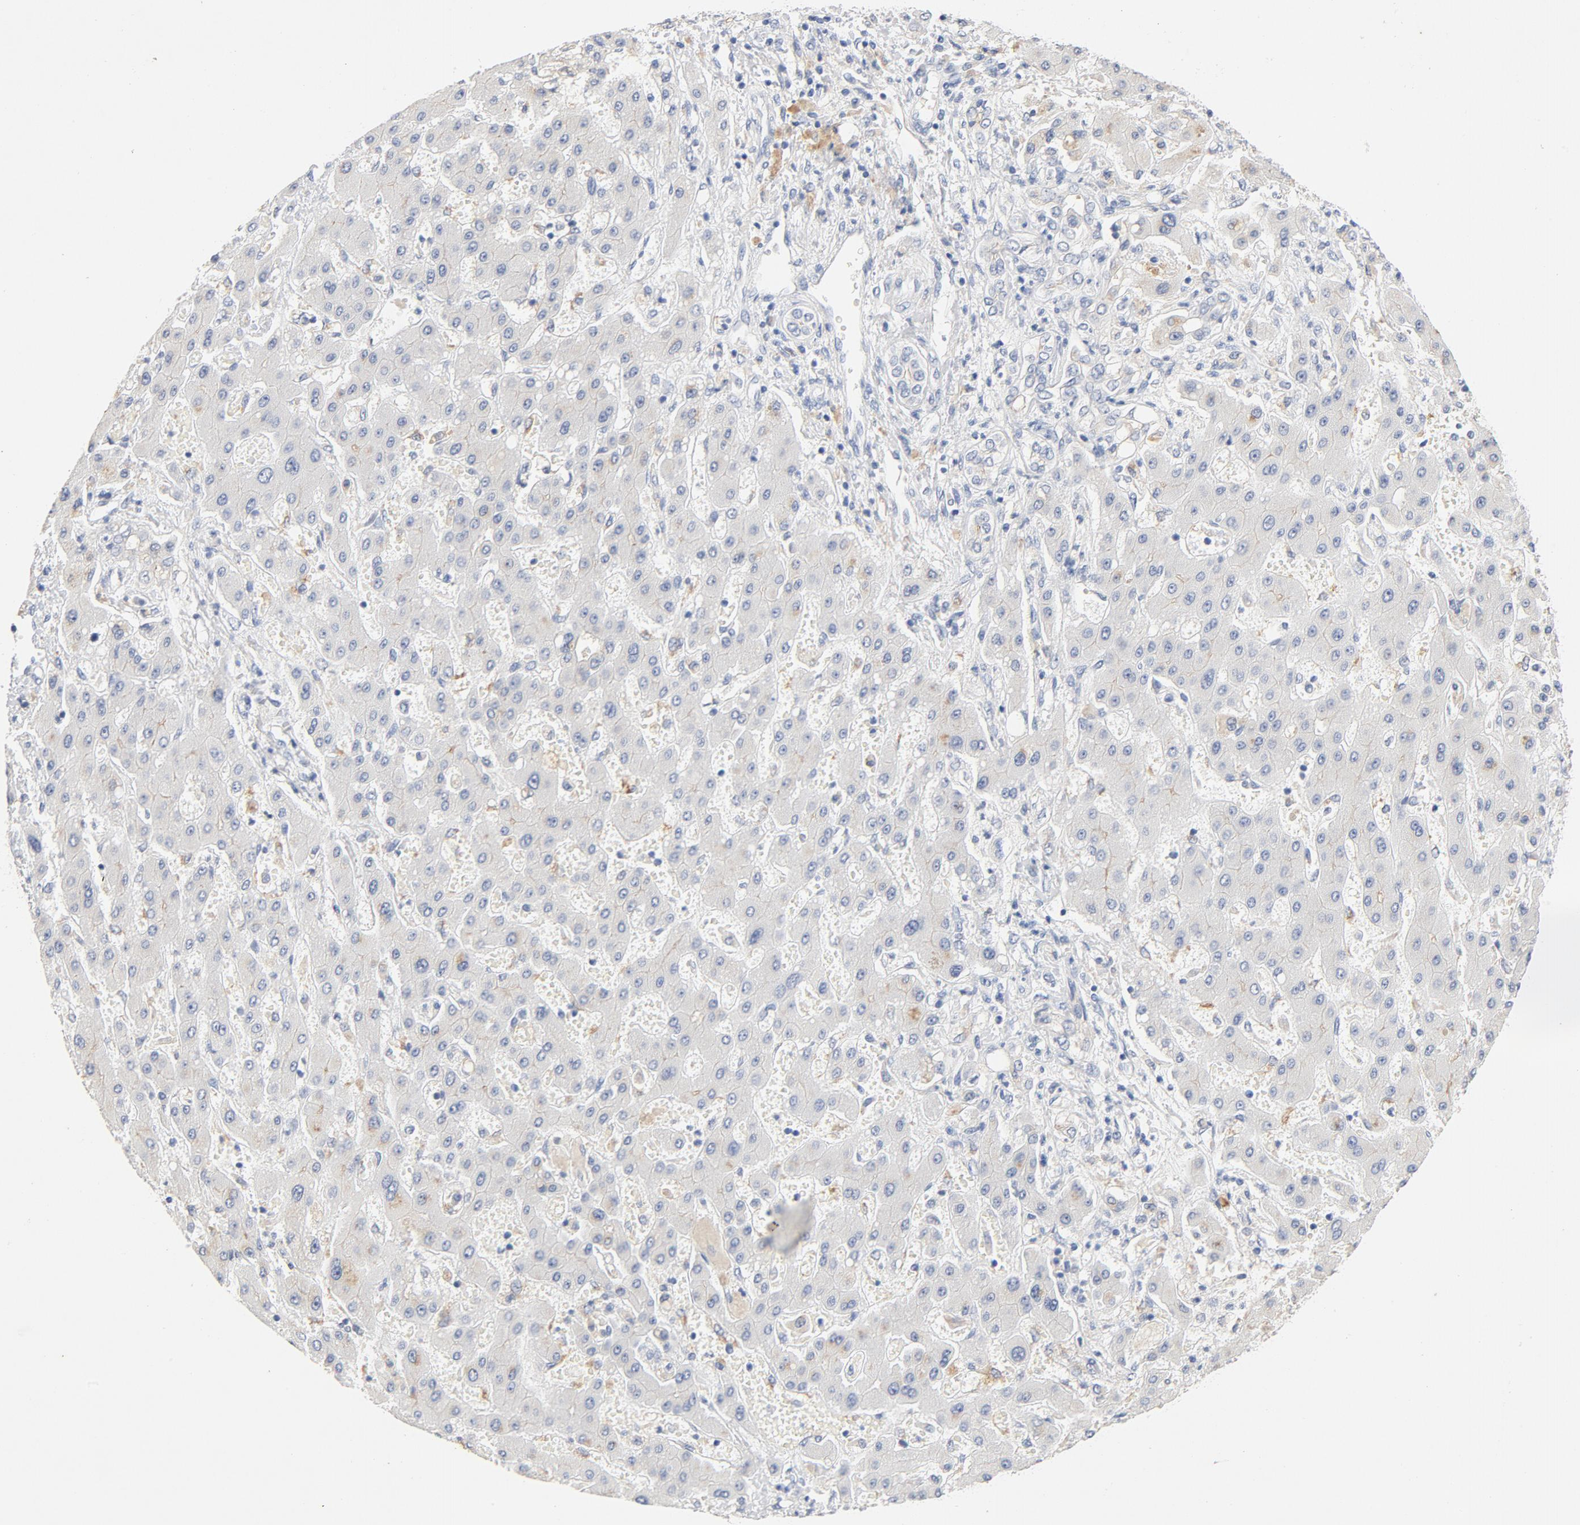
{"staining": {"intensity": "weak", "quantity": "<25%", "location": "cytoplasmic/membranous"}, "tissue": "liver cancer", "cell_type": "Tumor cells", "image_type": "cancer", "snomed": [{"axis": "morphology", "description": "Cholangiocarcinoma"}, {"axis": "topography", "description": "Liver"}], "caption": "Tumor cells are negative for protein expression in human liver cancer (cholangiocarcinoma).", "gene": "STAT1", "patient": {"sex": "male", "age": 50}}